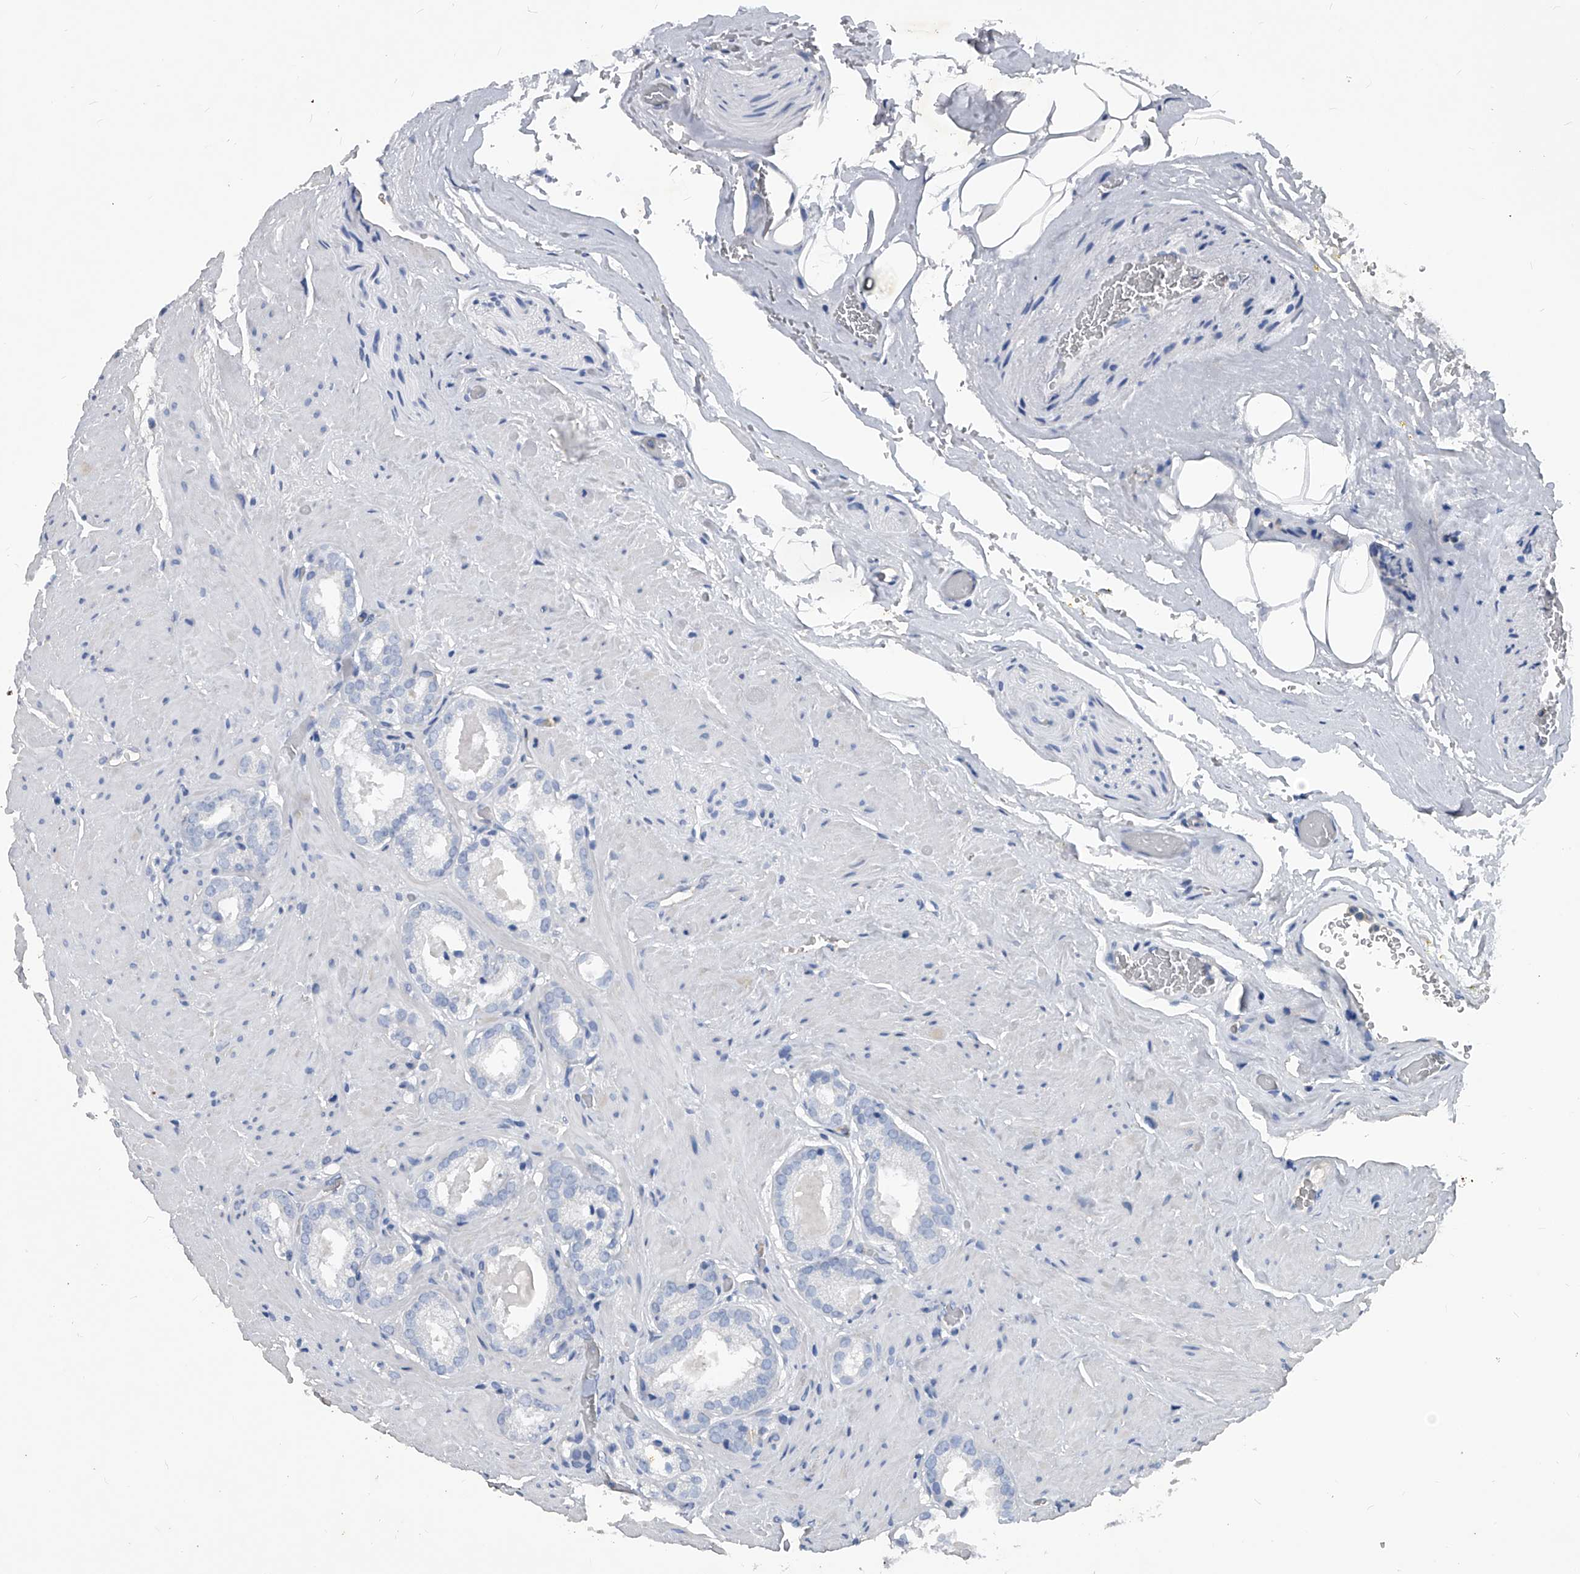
{"staining": {"intensity": "negative", "quantity": "none", "location": "none"}, "tissue": "prostate cancer", "cell_type": "Tumor cells", "image_type": "cancer", "snomed": [{"axis": "morphology", "description": "Adenocarcinoma, High grade"}, {"axis": "topography", "description": "Prostate"}], "caption": "IHC image of neoplastic tissue: adenocarcinoma (high-grade) (prostate) stained with DAB displays no significant protein expression in tumor cells.", "gene": "HOMER3", "patient": {"sex": "male", "age": 64}}